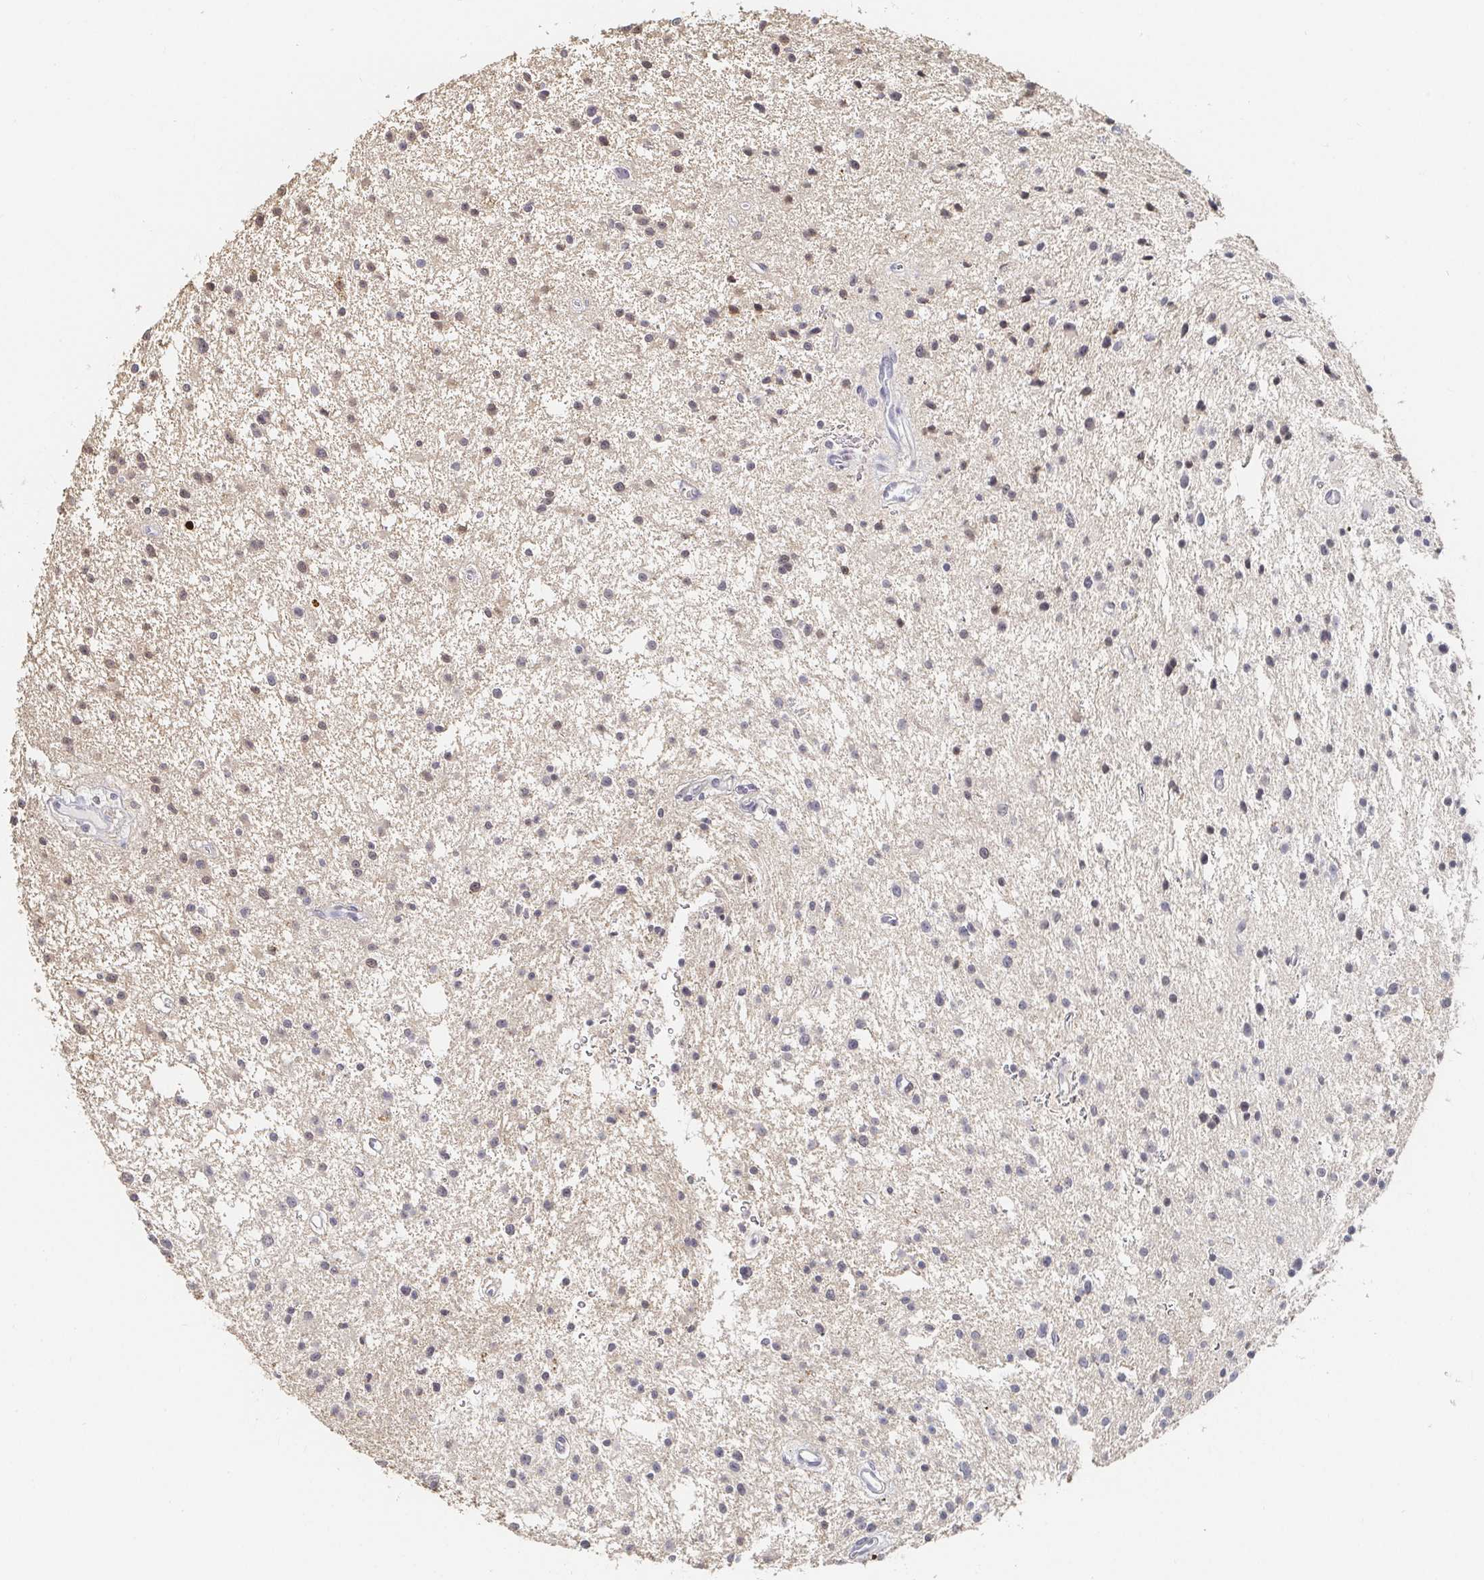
{"staining": {"intensity": "negative", "quantity": "none", "location": "none"}, "tissue": "glioma", "cell_type": "Tumor cells", "image_type": "cancer", "snomed": [{"axis": "morphology", "description": "Glioma, malignant, Low grade"}, {"axis": "topography", "description": "Brain"}], "caption": "DAB immunohistochemical staining of human low-grade glioma (malignant) demonstrates no significant positivity in tumor cells.", "gene": "NME9", "patient": {"sex": "male", "age": 43}}